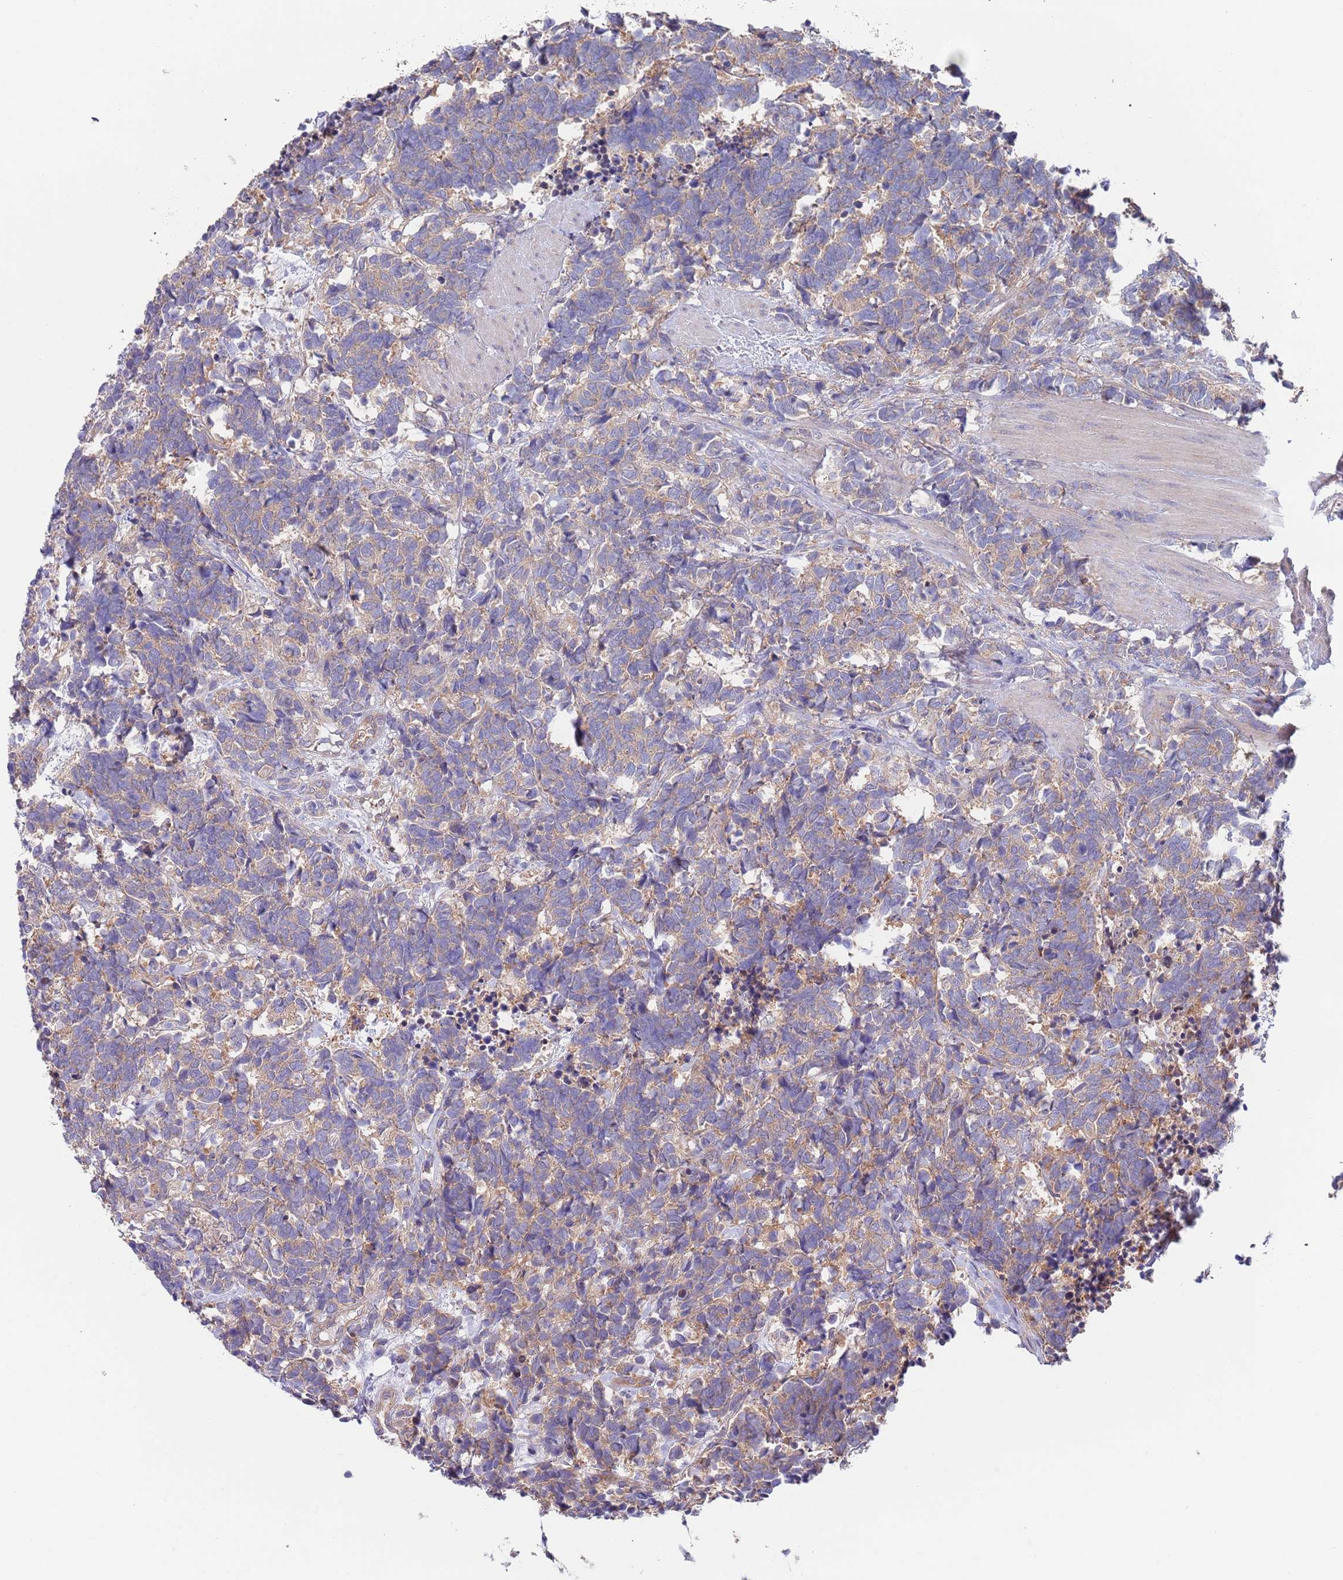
{"staining": {"intensity": "weak", "quantity": ">75%", "location": "cytoplasmic/membranous"}, "tissue": "carcinoid", "cell_type": "Tumor cells", "image_type": "cancer", "snomed": [{"axis": "morphology", "description": "Carcinoma, NOS"}, {"axis": "morphology", "description": "Carcinoid, malignant, NOS"}, {"axis": "topography", "description": "Prostate"}], "caption": "Immunohistochemistry (IHC) (DAB) staining of carcinoid displays weak cytoplasmic/membranous protein positivity in about >75% of tumor cells.", "gene": "EIF3F", "patient": {"sex": "male", "age": 57}}